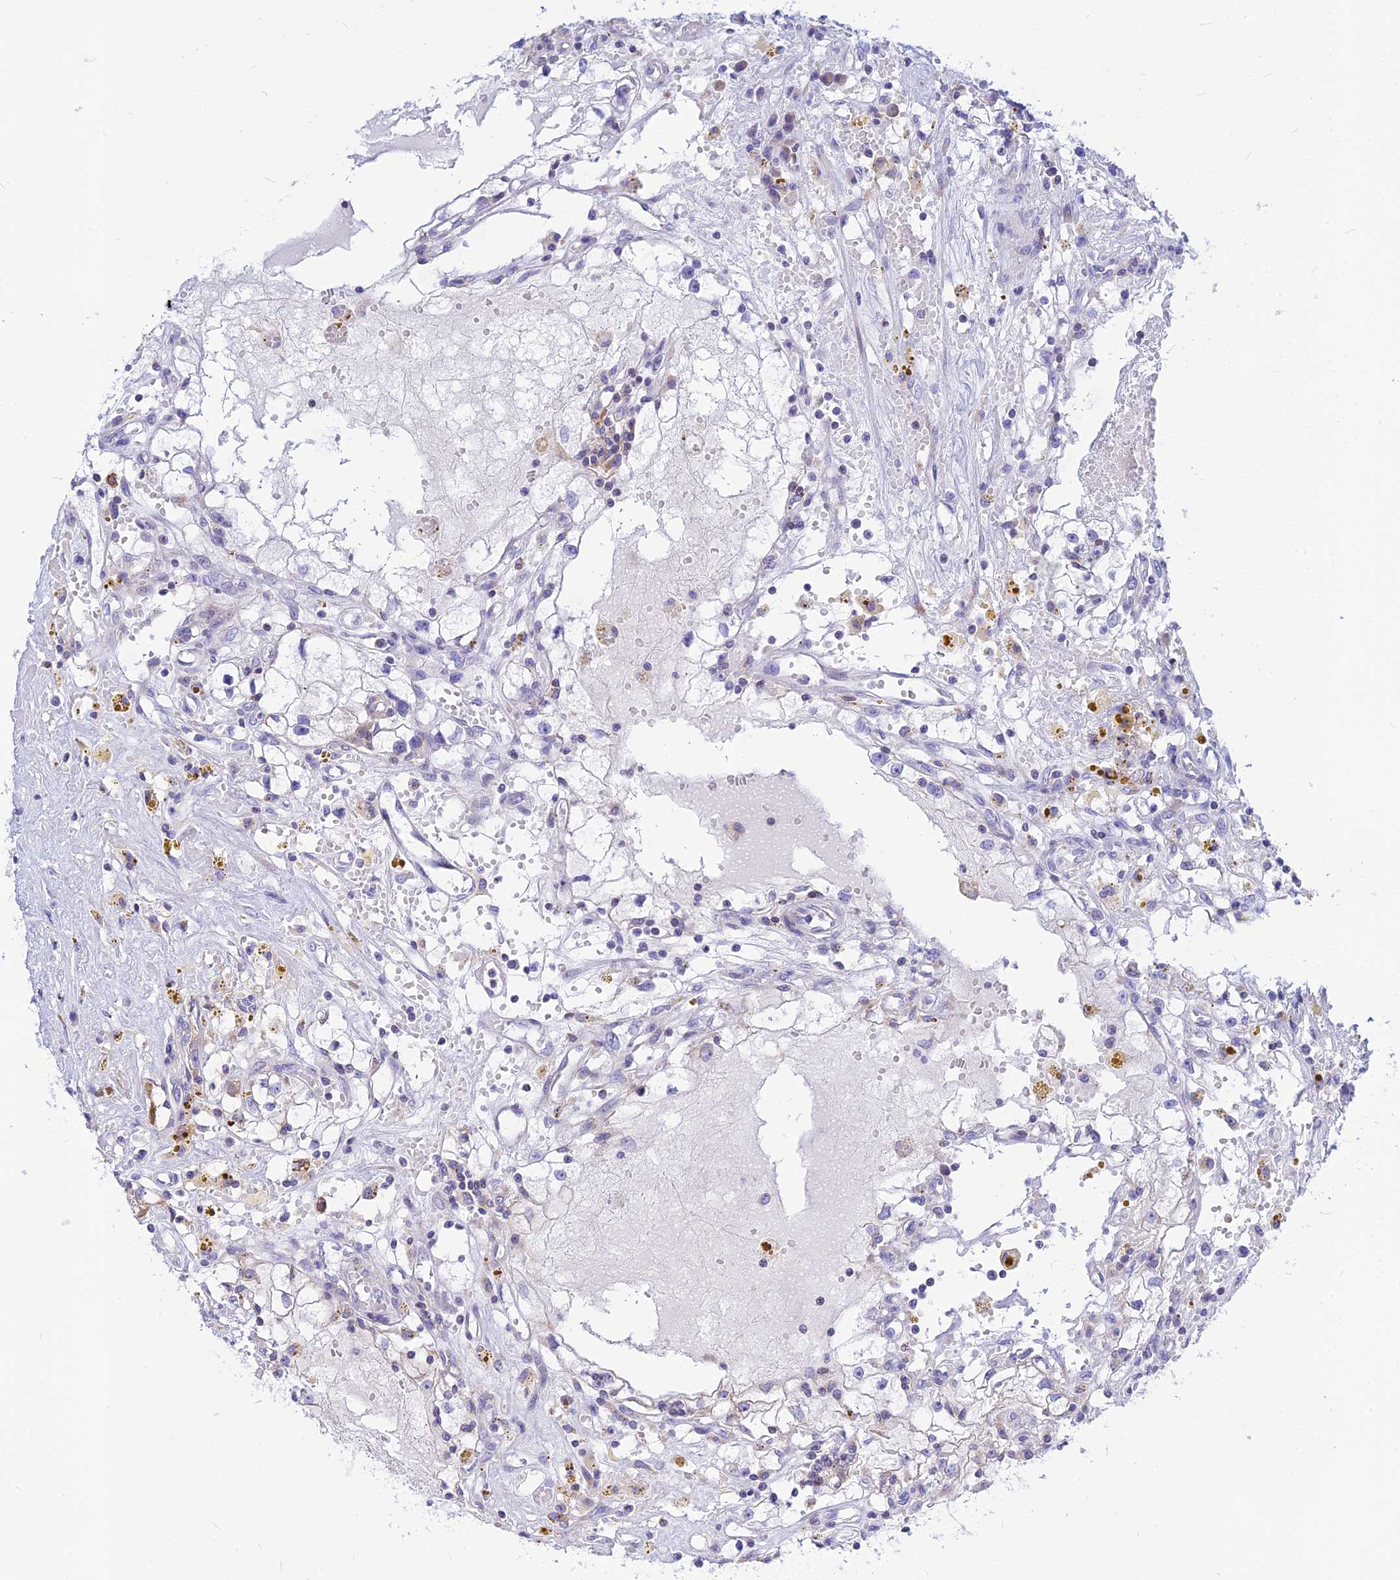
{"staining": {"intensity": "negative", "quantity": "none", "location": "none"}, "tissue": "renal cancer", "cell_type": "Tumor cells", "image_type": "cancer", "snomed": [{"axis": "morphology", "description": "Adenocarcinoma, NOS"}, {"axis": "topography", "description": "Kidney"}], "caption": "Adenocarcinoma (renal) was stained to show a protein in brown. There is no significant positivity in tumor cells. (DAB (3,3'-diaminobenzidine) immunohistochemistry (IHC), high magnification).", "gene": "CNOT6", "patient": {"sex": "male", "age": 56}}